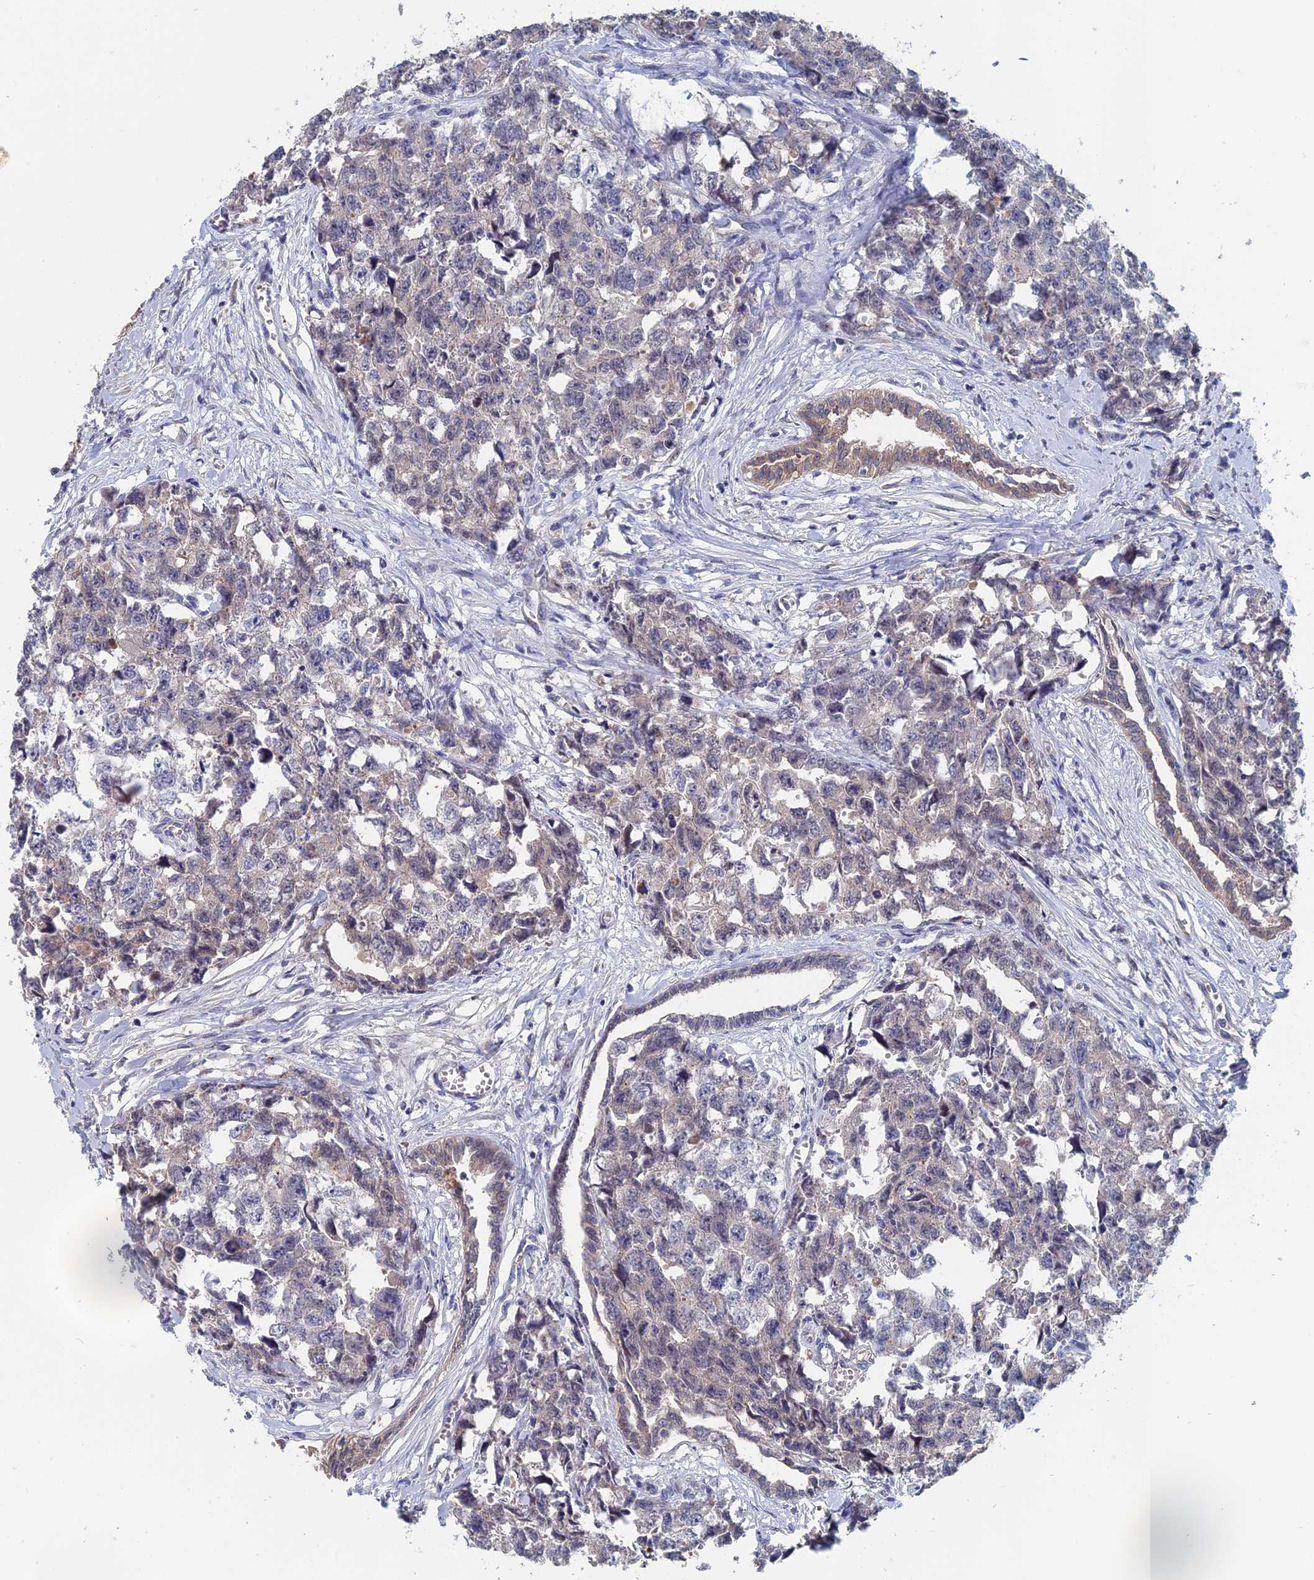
{"staining": {"intensity": "weak", "quantity": "25%-75%", "location": "cytoplasmic/membranous"}, "tissue": "testis cancer", "cell_type": "Tumor cells", "image_type": "cancer", "snomed": [{"axis": "morphology", "description": "Carcinoma, Embryonal, NOS"}, {"axis": "topography", "description": "Testis"}], "caption": "High-power microscopy captured an immunohistochemistry (IHC) photomicrograph of testis cancer (embryonal carcinoma), revealing weak cytoplasmic/membranous positivity in approximately 25%-75% of tumor cells.", "gene": "SLC33A1", "patient": {"sex": "male", "age": 31}}